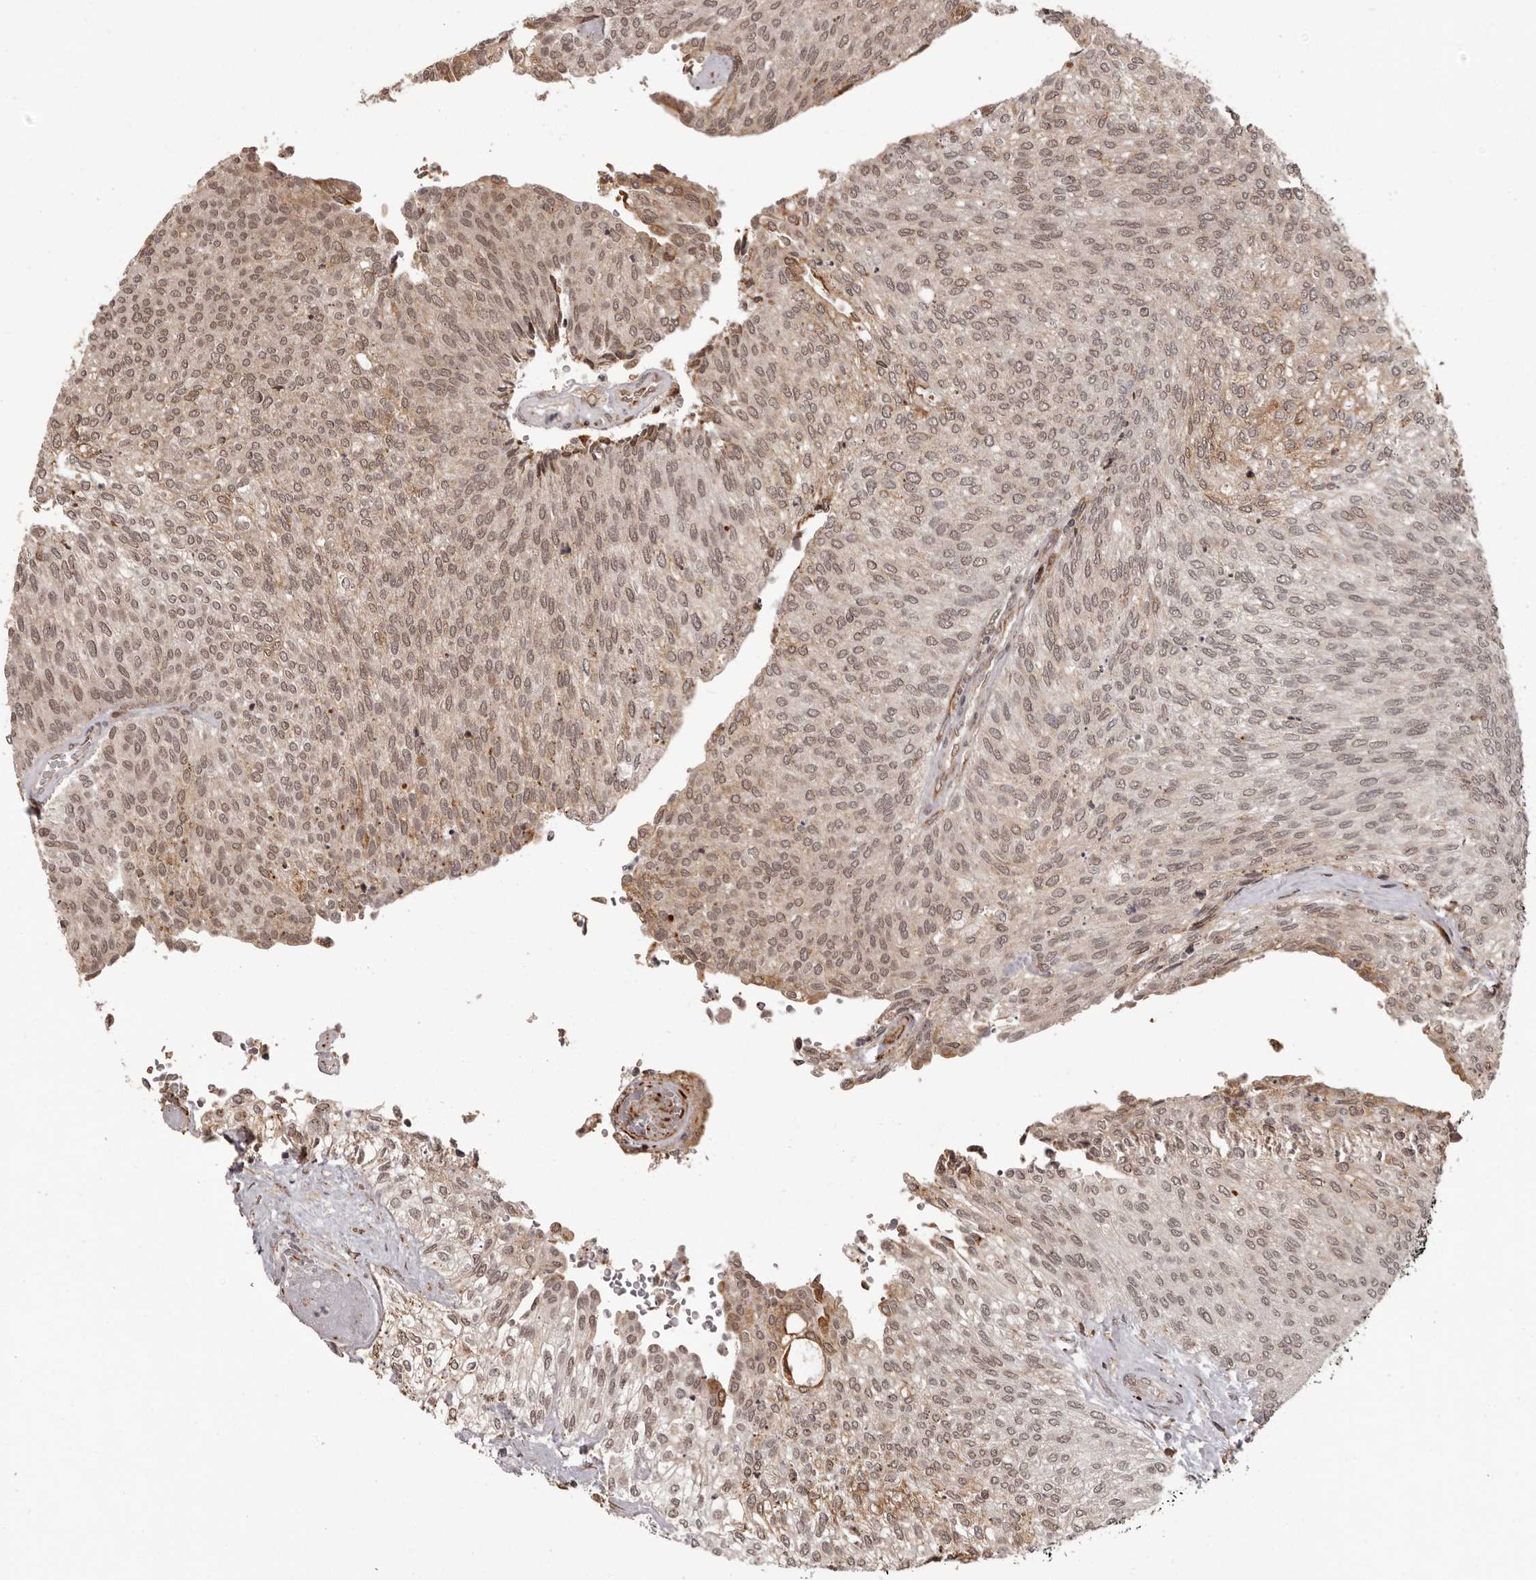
{"staining": {"intensity": "moderate", "quantity": ">75%", "location": "nuclear"}, "tissue": "urothelial cancer", "cell_type": "Tumor cells", "image_type": "cancer", "snomed": [{"axis": "morphology", "description": "Urothelial carcinoma, Low grade"}, {"axis": "topography", "description": "Urinary bladder"}], "caption": "DAB immunohistochemical staining of low-grade urothelial carcinoma shows moderate nuclear protein staining in about >75% of tumor cells. Ihc stains the protein of interest in brown and the nuclei are stained blue.", "gene": "IL32", "patient": {"sex": "female", "age": 79}}